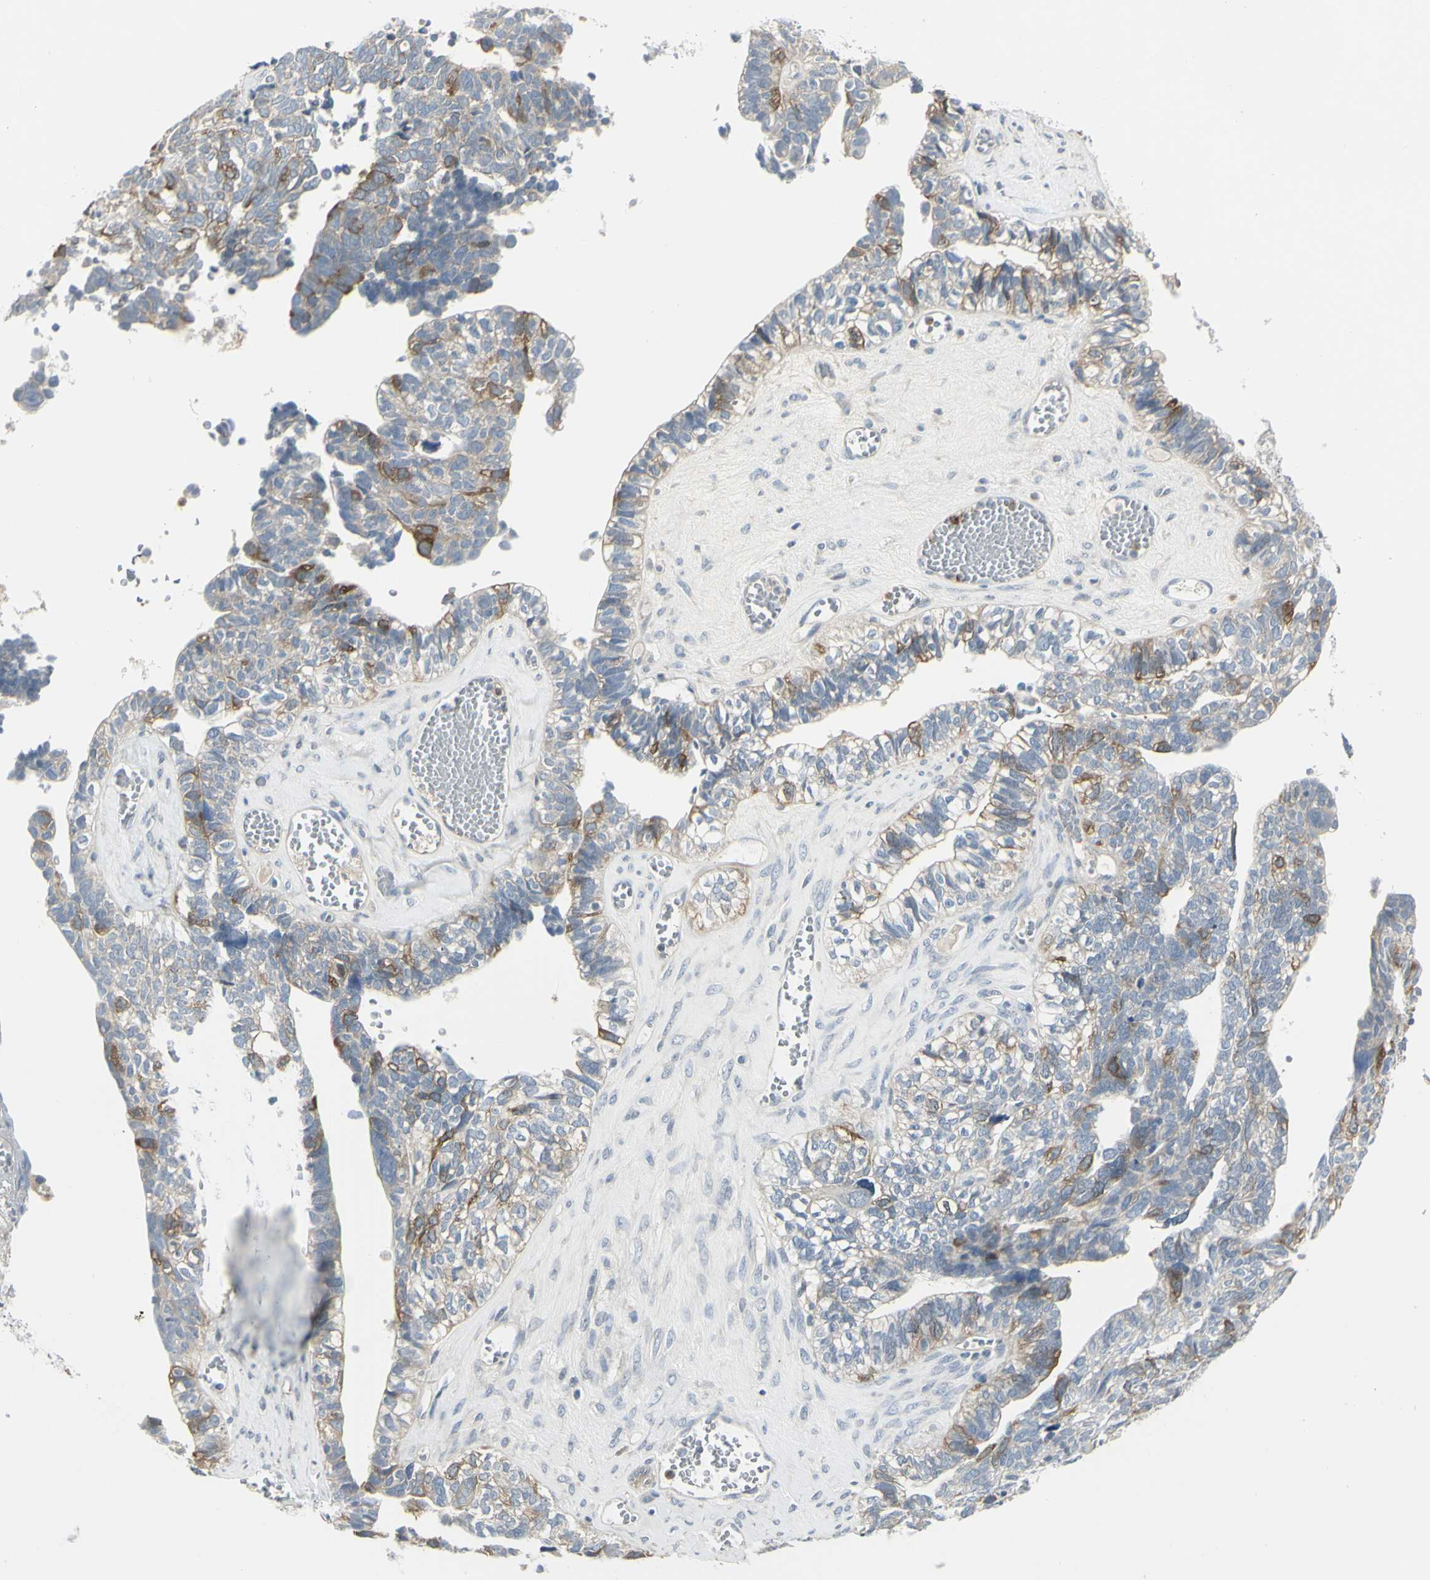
{"staining": {"intensity": "moderate", "quantity": "25%-75%", "location": "cytoplasmic/membranous"}, "tissue": "ovarian cancer", "cell_type": "Tumor cells", "image_type": "cancer", "snomed": [{"axis": "morphology", "description": "Cystadenocarcinoma, serous, NOS"}, {"axis": "topography", "description": "Ovary"}], "caption": "High-magnification brightfield microscopy of ovarian cancer (serous cystadenocarcinoma) stained with DAB (brown) and counterstained with hematoxylin (blue). tumor cells exhibit moderate cytoplasmic/membranous expression is seen in approximately25%-75% of cells.", "gene": "CCNB2", "patient": {"sex": "female", "age": 79}}